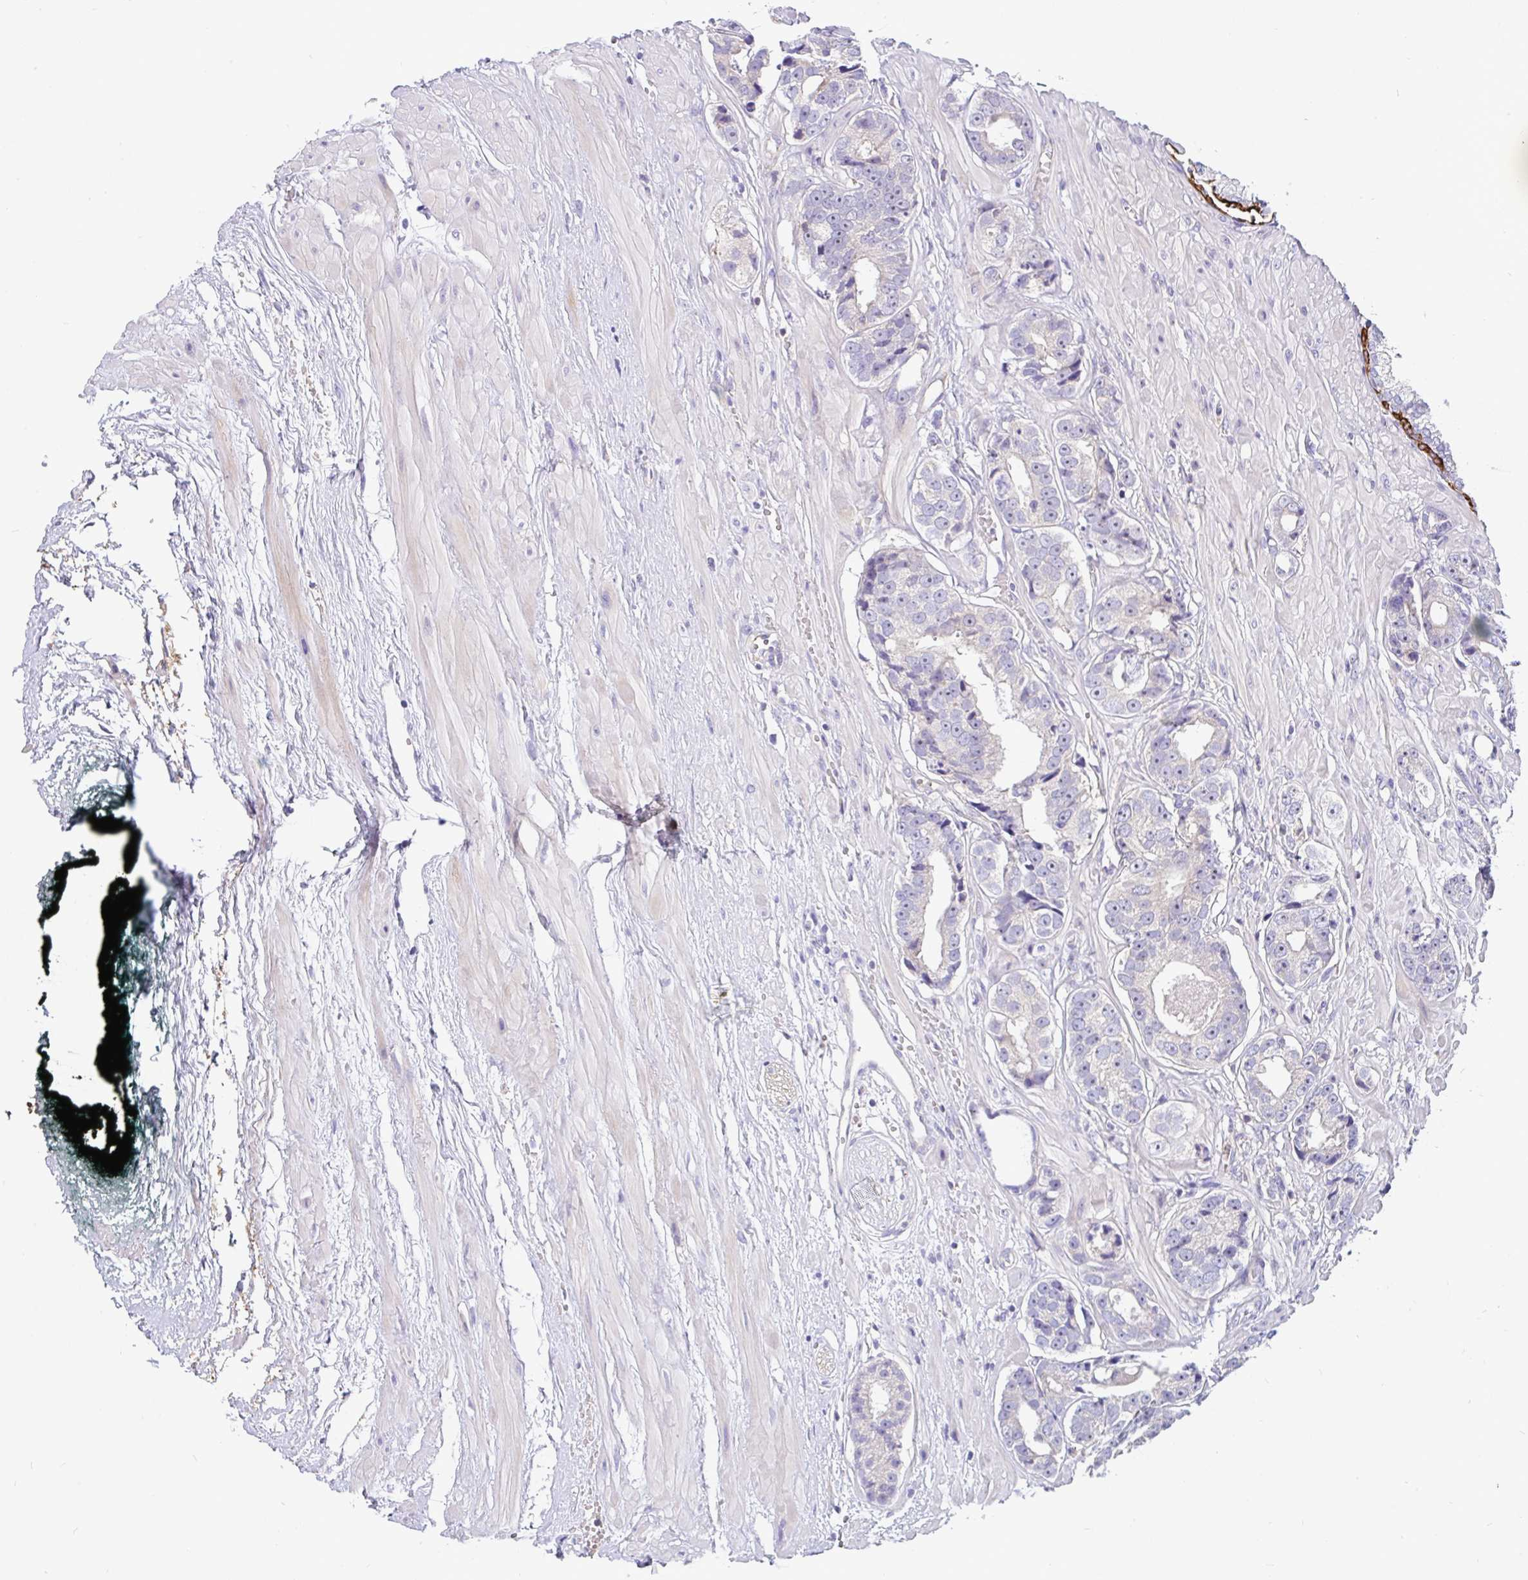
{"staining": {"intensity": "negative", "quantity": "none", "location": "none"}, "tissue": "prostate cancer", "cell_type": "Tumor cells", "image_type": "cancer", "snomed": [{"axis": "morphology", "description": "Adenocarcinoma, High grade"}, {"axis": "topography", "description": "Prostate"}], "caption": "The IHC micrograph has no significant expression in tumor cells of prostate cancer tissue. Nuclei are stained in blue.", "gene": "LRRC26", "patient": {"sex": "male", "age": 71}}